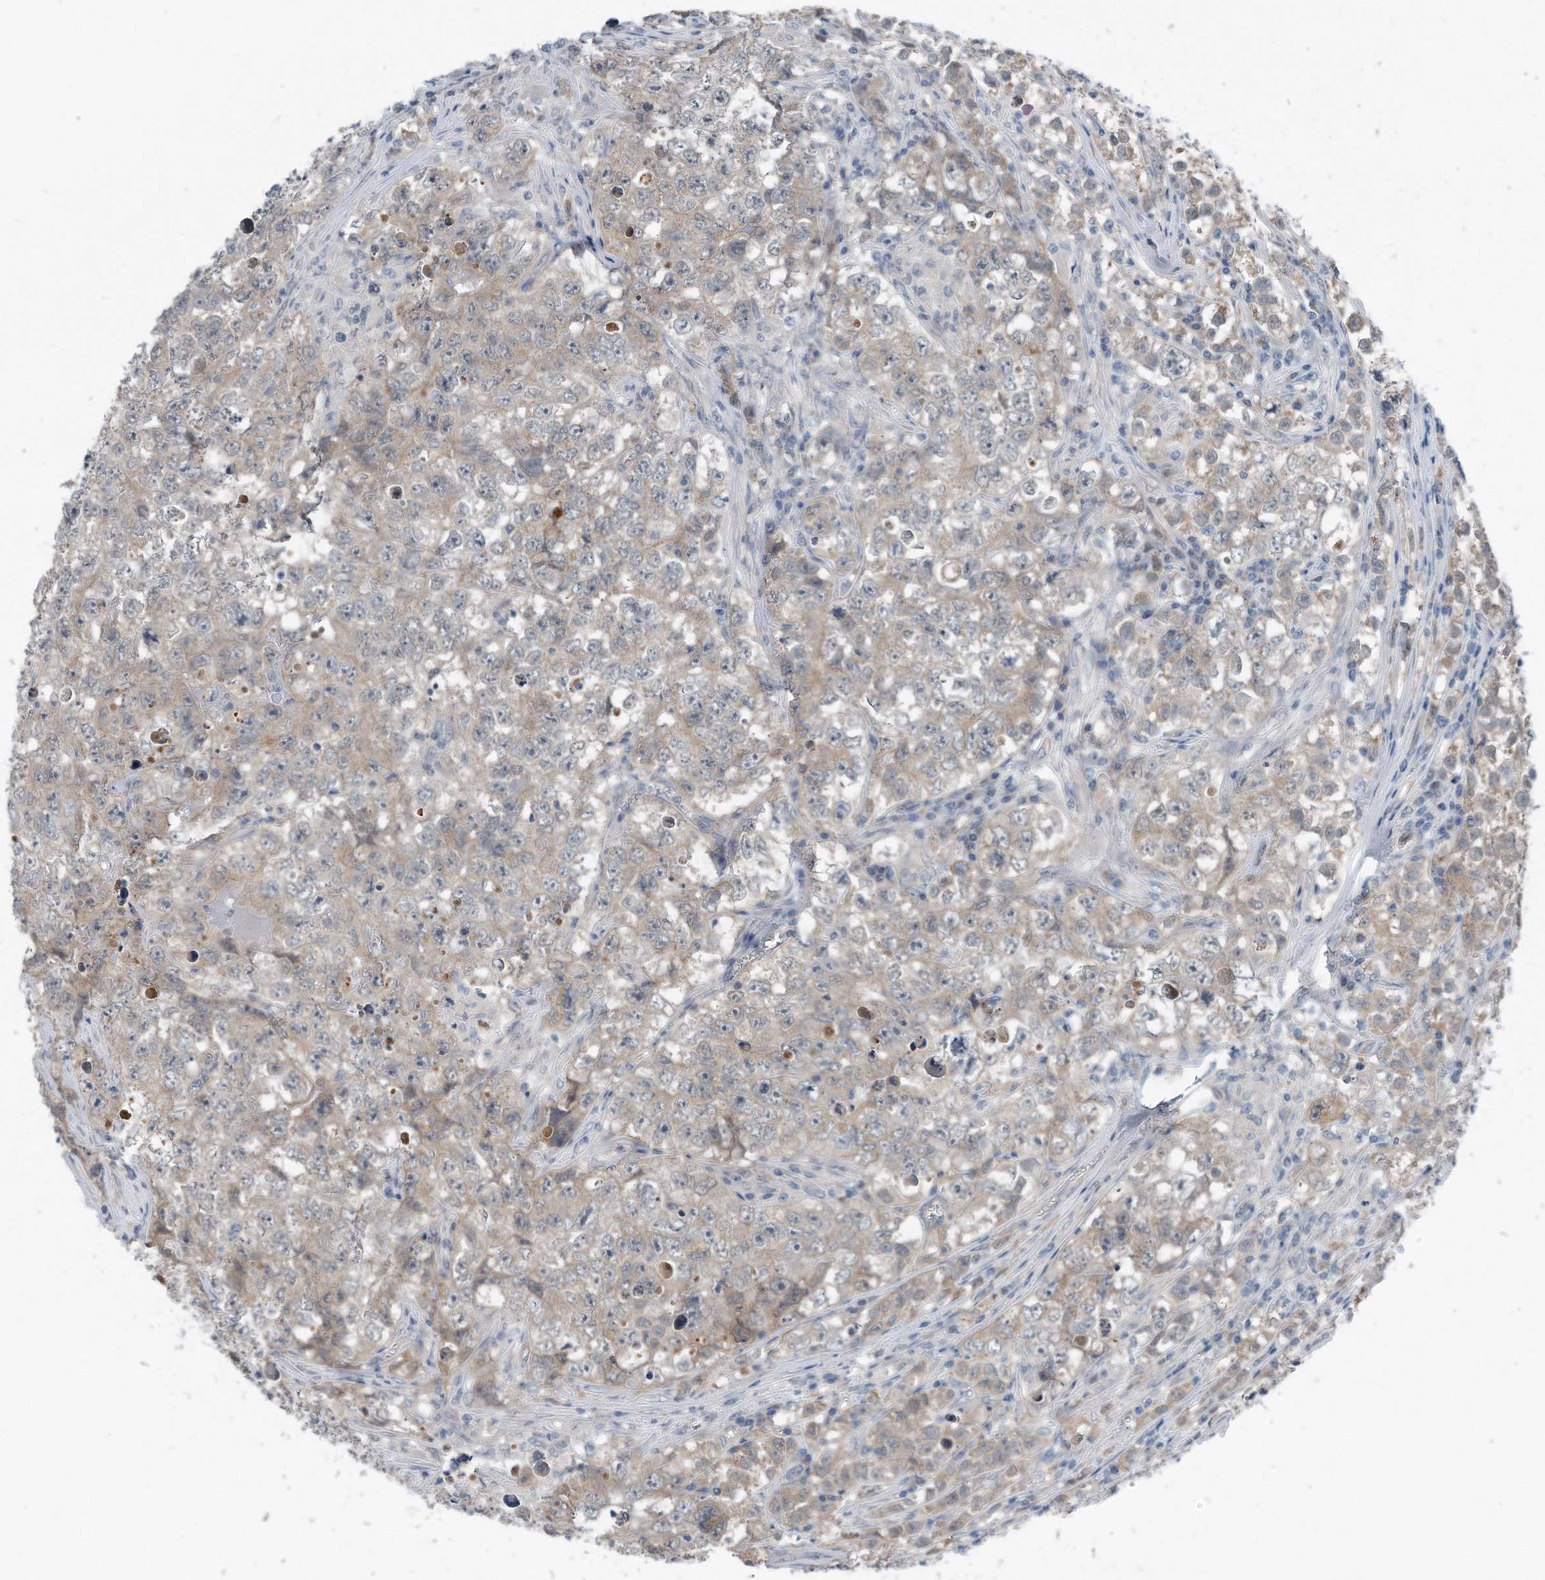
{"staining": {"intensity": "weak", "quantity": "25%-75%", "location": "cytoplasmic/membranous"}, "tissue": "testis cancer", "cell_type": "Tumor cells", "image_type": "cancer", "snomed": [{"axis": "morphology", "description": "Seminoma, NOS"}, {"axis": "morphology", "description": "Carcinoma, Embryonal, NOS"}, {"axis": "topography", "description": "Testis"}], "caption": "Testis cancer (embryonal carcinoma) was stained to show a protein in brown. There is low levels of weak cytoplasmic/membranous staining in approximately 25%-75% of tumor cells.", "gene": "YRDC", "patient": {"sex": "male", "age": 43}}